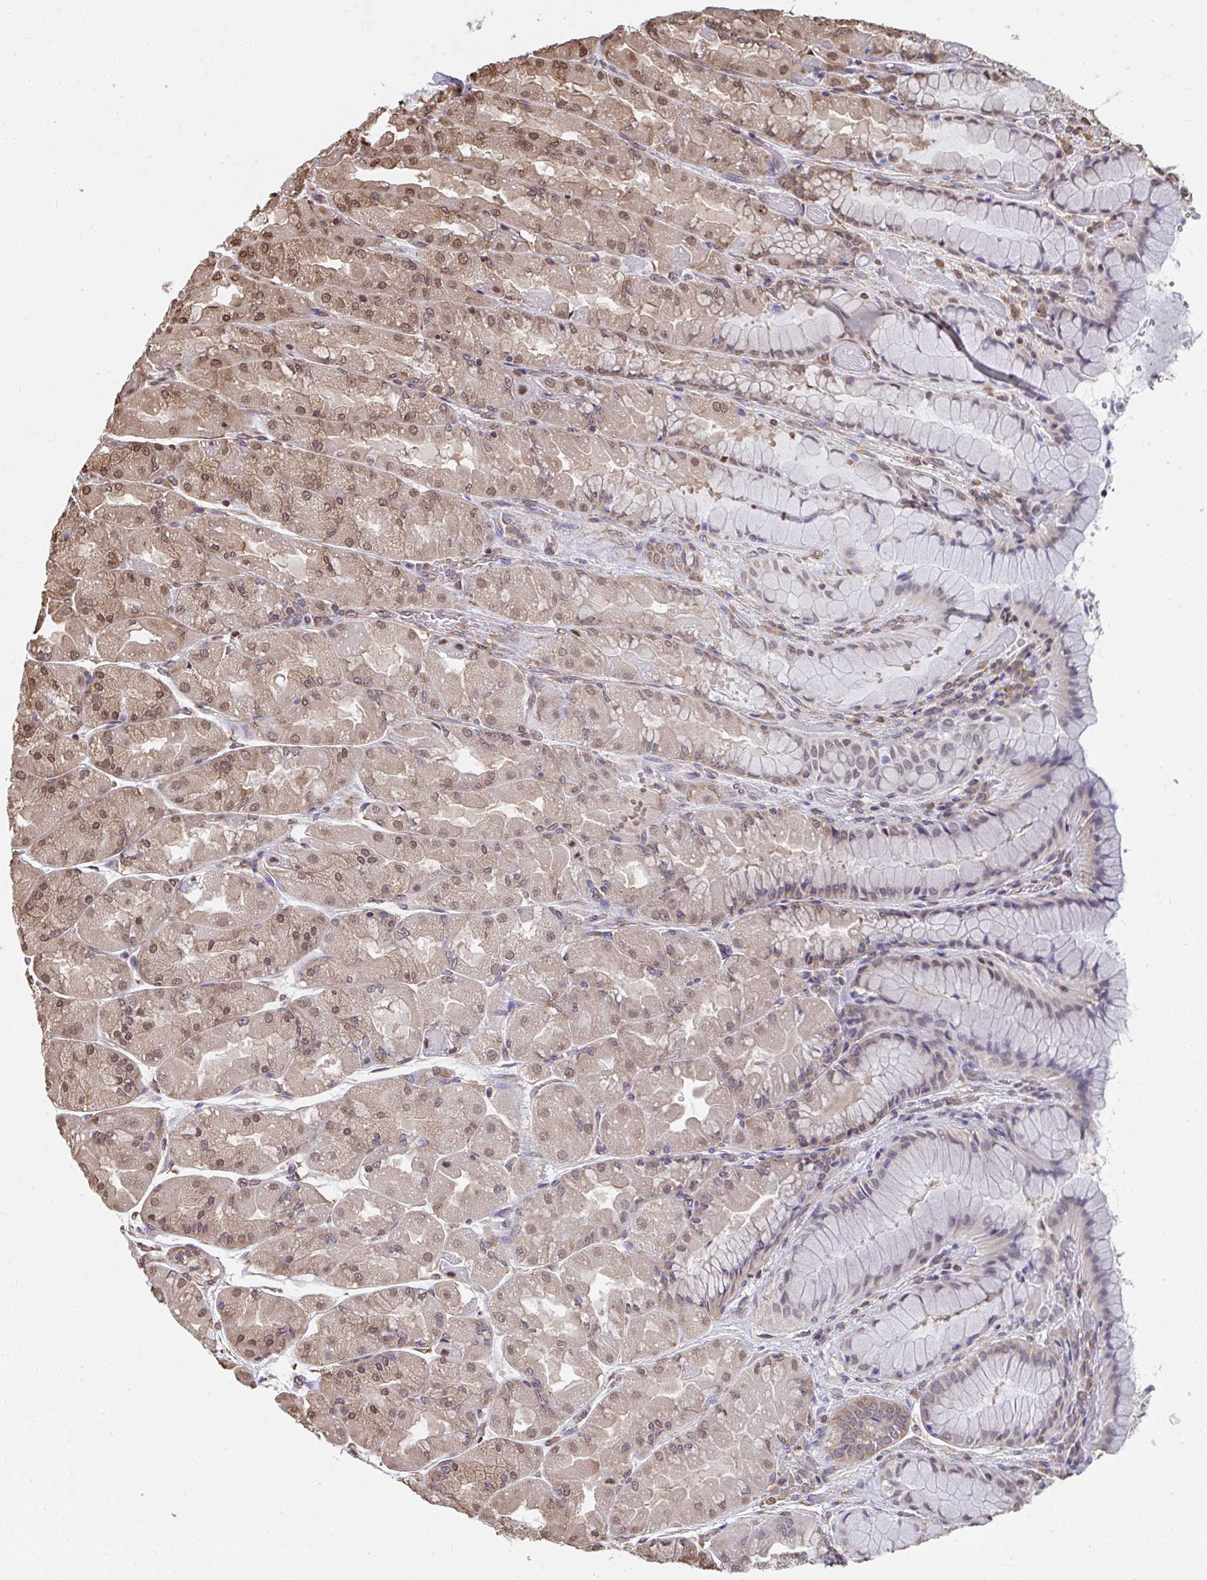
{"staining": {"intensity": "moderate", "quantity": ">75%", "location": "cytoplasmic/membranous,nuclear"}, "tissue": "stomach", "cell_type": "Glandular cells", "image_type": "normal", "snomed": [{"axis": "morphology", "description": "Normal tissue, NOS"}, {"axis": "topography", "description": "Stomach"}], "caption": "Glandular cells display moderate cytoplasmic/membranous,nuclear positivity in approximately >75% of cells in normal stomach.", "gene": "SYNCRIP", "patient": {"sex": "female", "age": 61}}